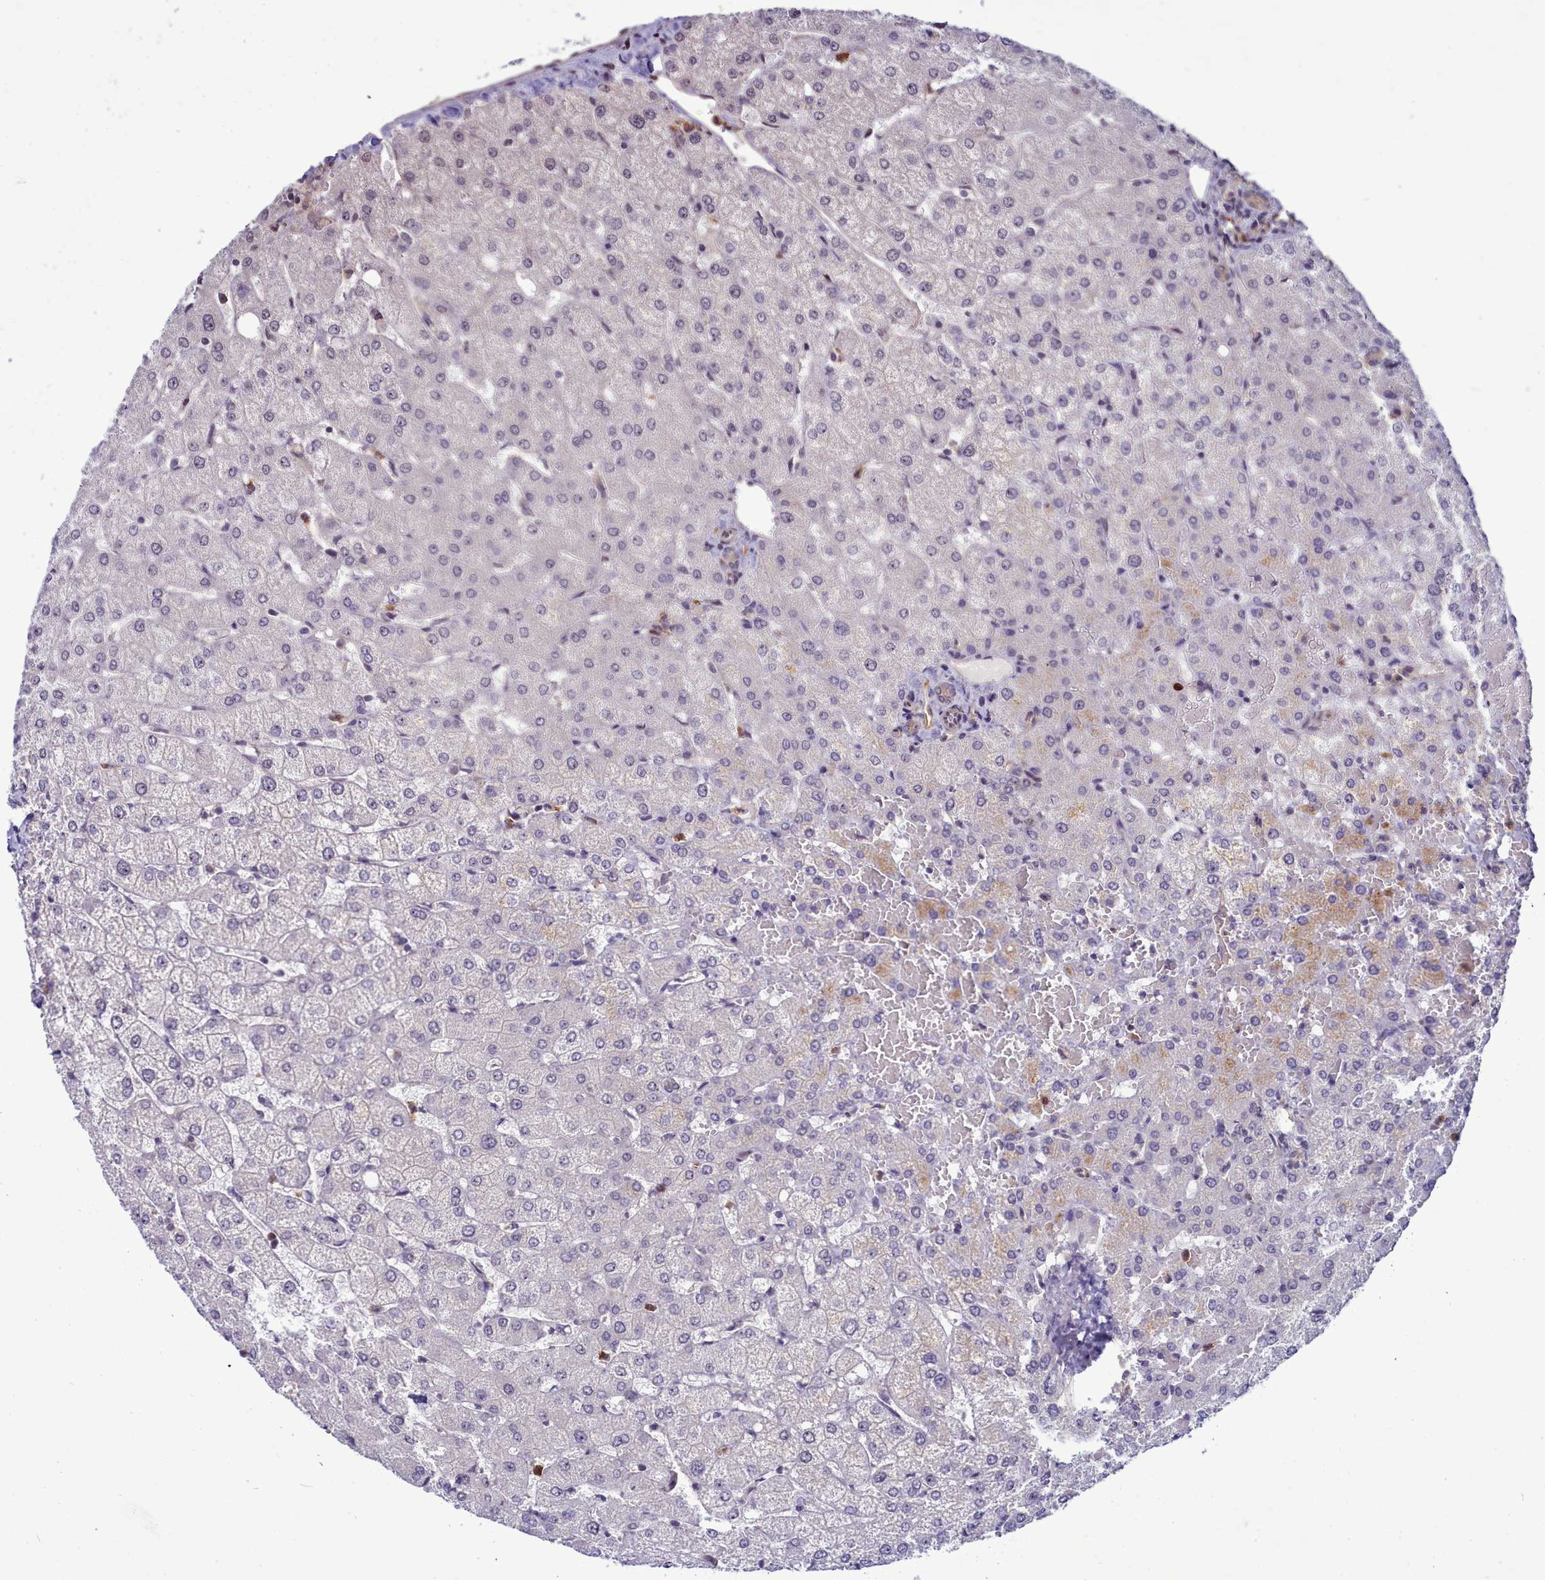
{"staining": {"intensity": "negative", "quantity": "none", "location": "none"}, "tissue": "liver", "cell_type": "Cholangiocytes", "image_type": "normal", "snomed": [{"axis": "morphology", "description": "Normal tissue, NOS"}, {"axis": "topography", "description": "Liver"}], "caption": "This is a micrograph of immunohistochemistry staining of unremarkable liver, which shows no expression in cholangiocytes. (DAB IHC with hematoxylin counter stain).", "gene": "BCAR1", "patient": {"sex": "female", "age": 54}}